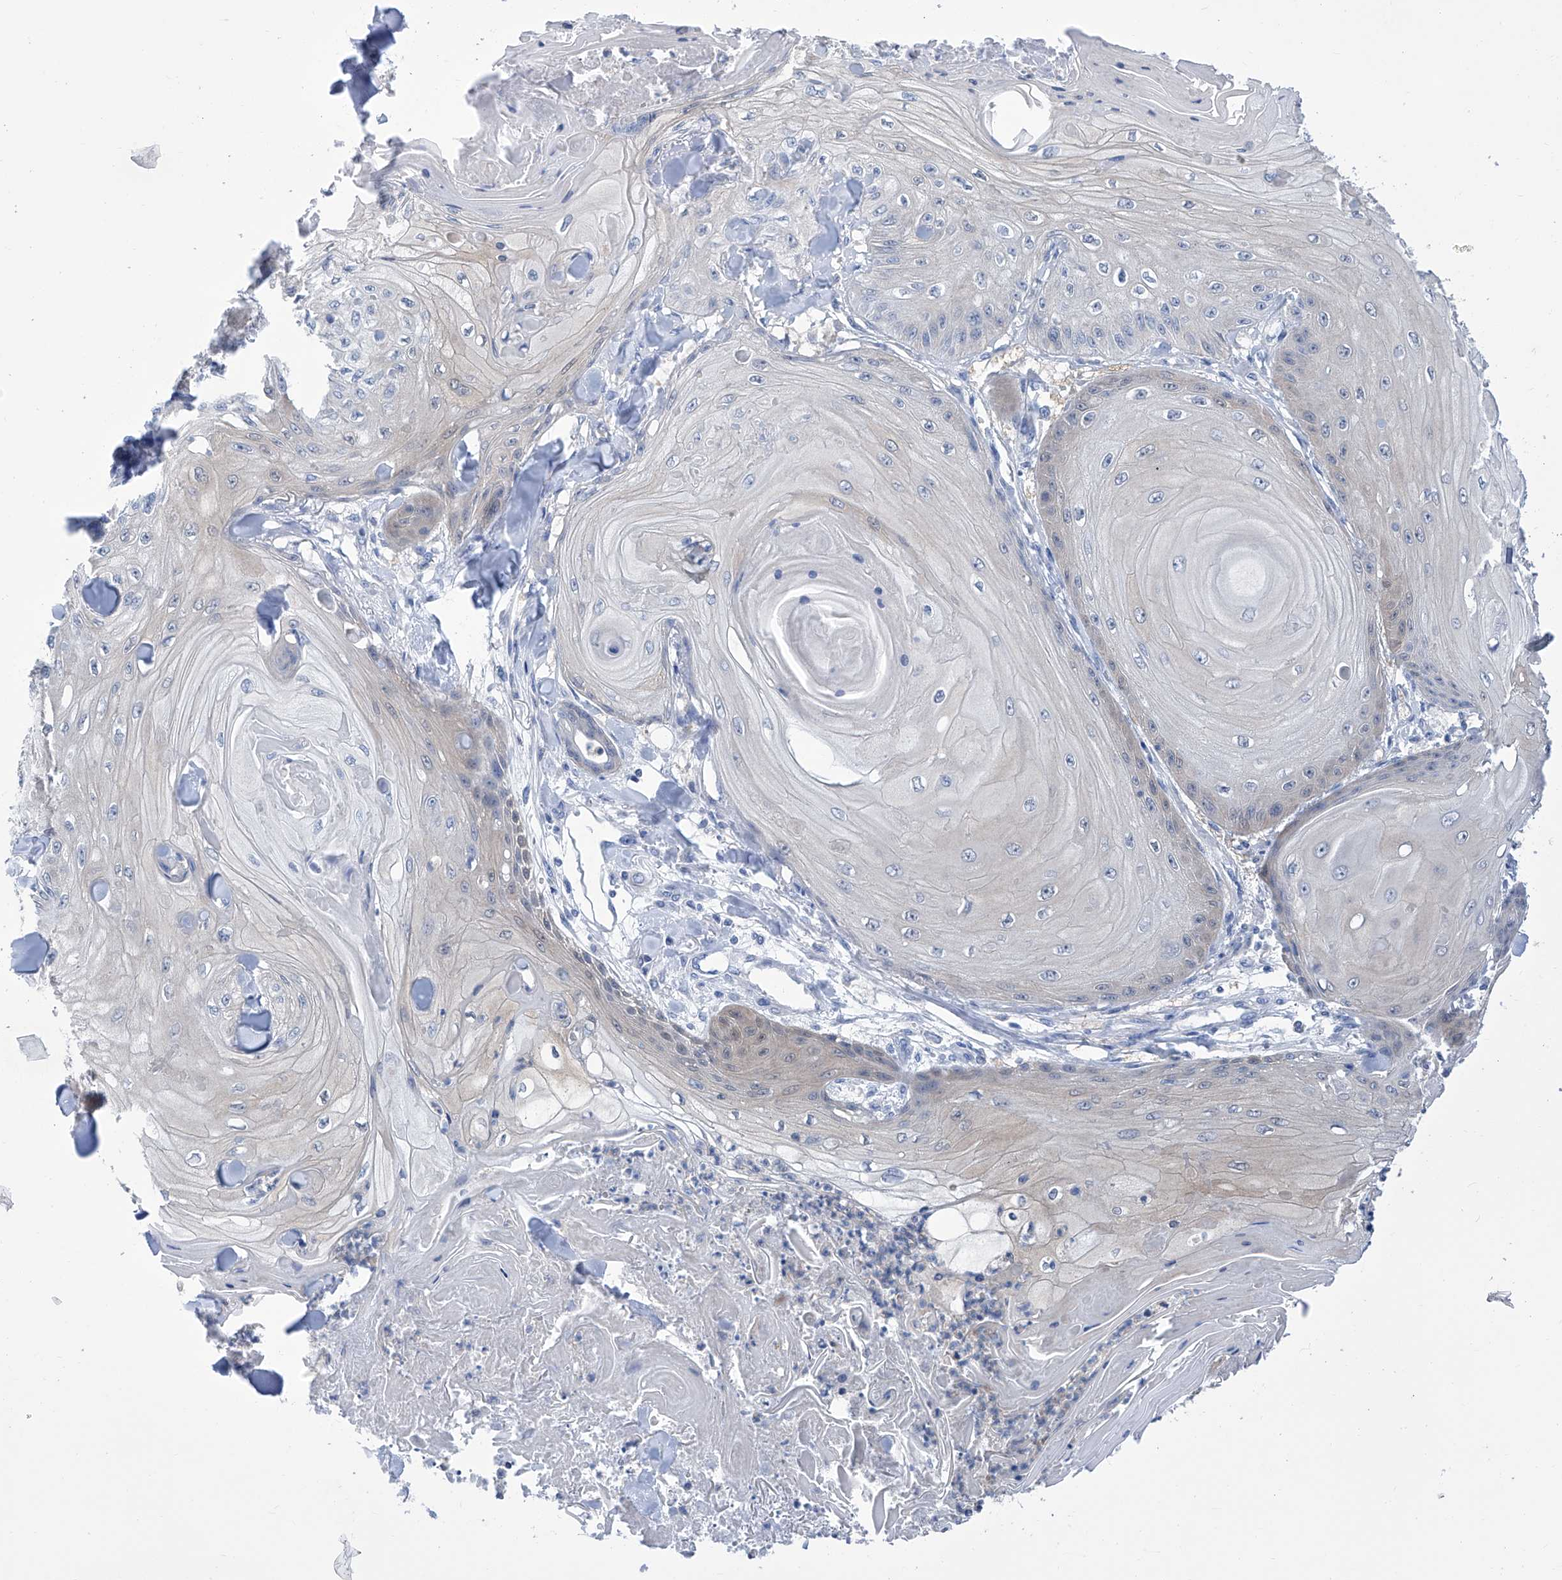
{"staining": {"intensity": "negative", "quantity": "none", "location": "none"}, "tissue": "skin cancer", "cell_type": "Tumor cells", "image_type": "cancer", "snomed": [{"axis": "morphology", "description": "Squamous cell carcinoma, NOS"}, {"axis": "topography", "description": "Skin"}], "caption": "Tumor cells show no significant positivity in skin cancer (squamous cell carcinoma).", "gene": "IMPA2", "patient": {"sex": "male", "age": 74}}